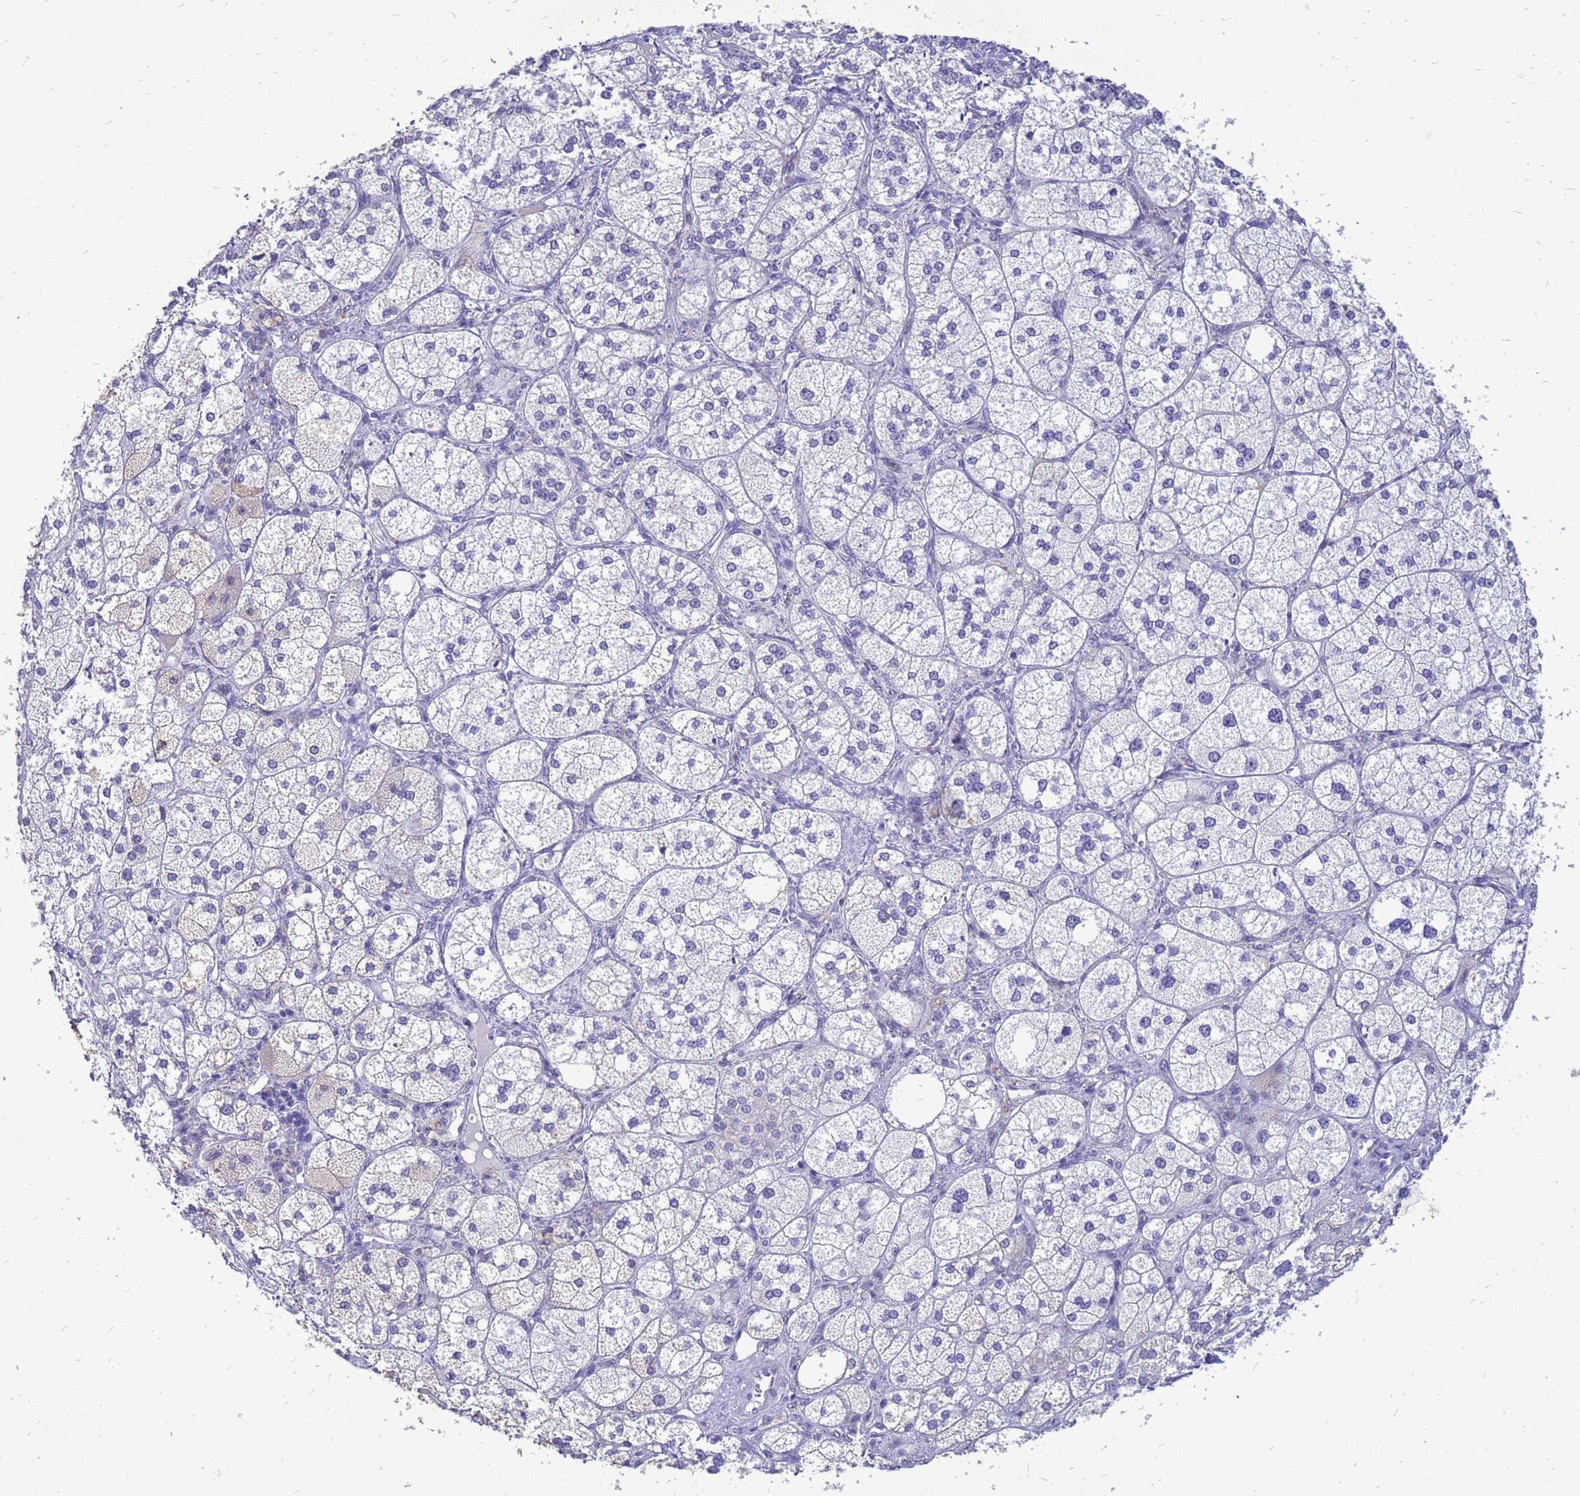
{"staining": {"intensity": "moderate", "quantity": "<25%", "location": "cytoplasmic/membranous"}, "tissue": "adrenal gland", "cell_type": "Glandular cells", "image_type": "normal", "snomed": [{"axis": "morphology", "description": "Normal tissue, NOS"}, {"axis": "topography", "description": "Adrenal gland"}], "caption": "Protein staining displays moderate cytoplasmic/membranous positivity in about <25% of glandular cells in unremarkable adrenal gland. (brown staining indicates protein expression, while blue staining denotes nuclei).", "gene": "AKR1C1", "patient": {"sex": "male", "age": 61}}